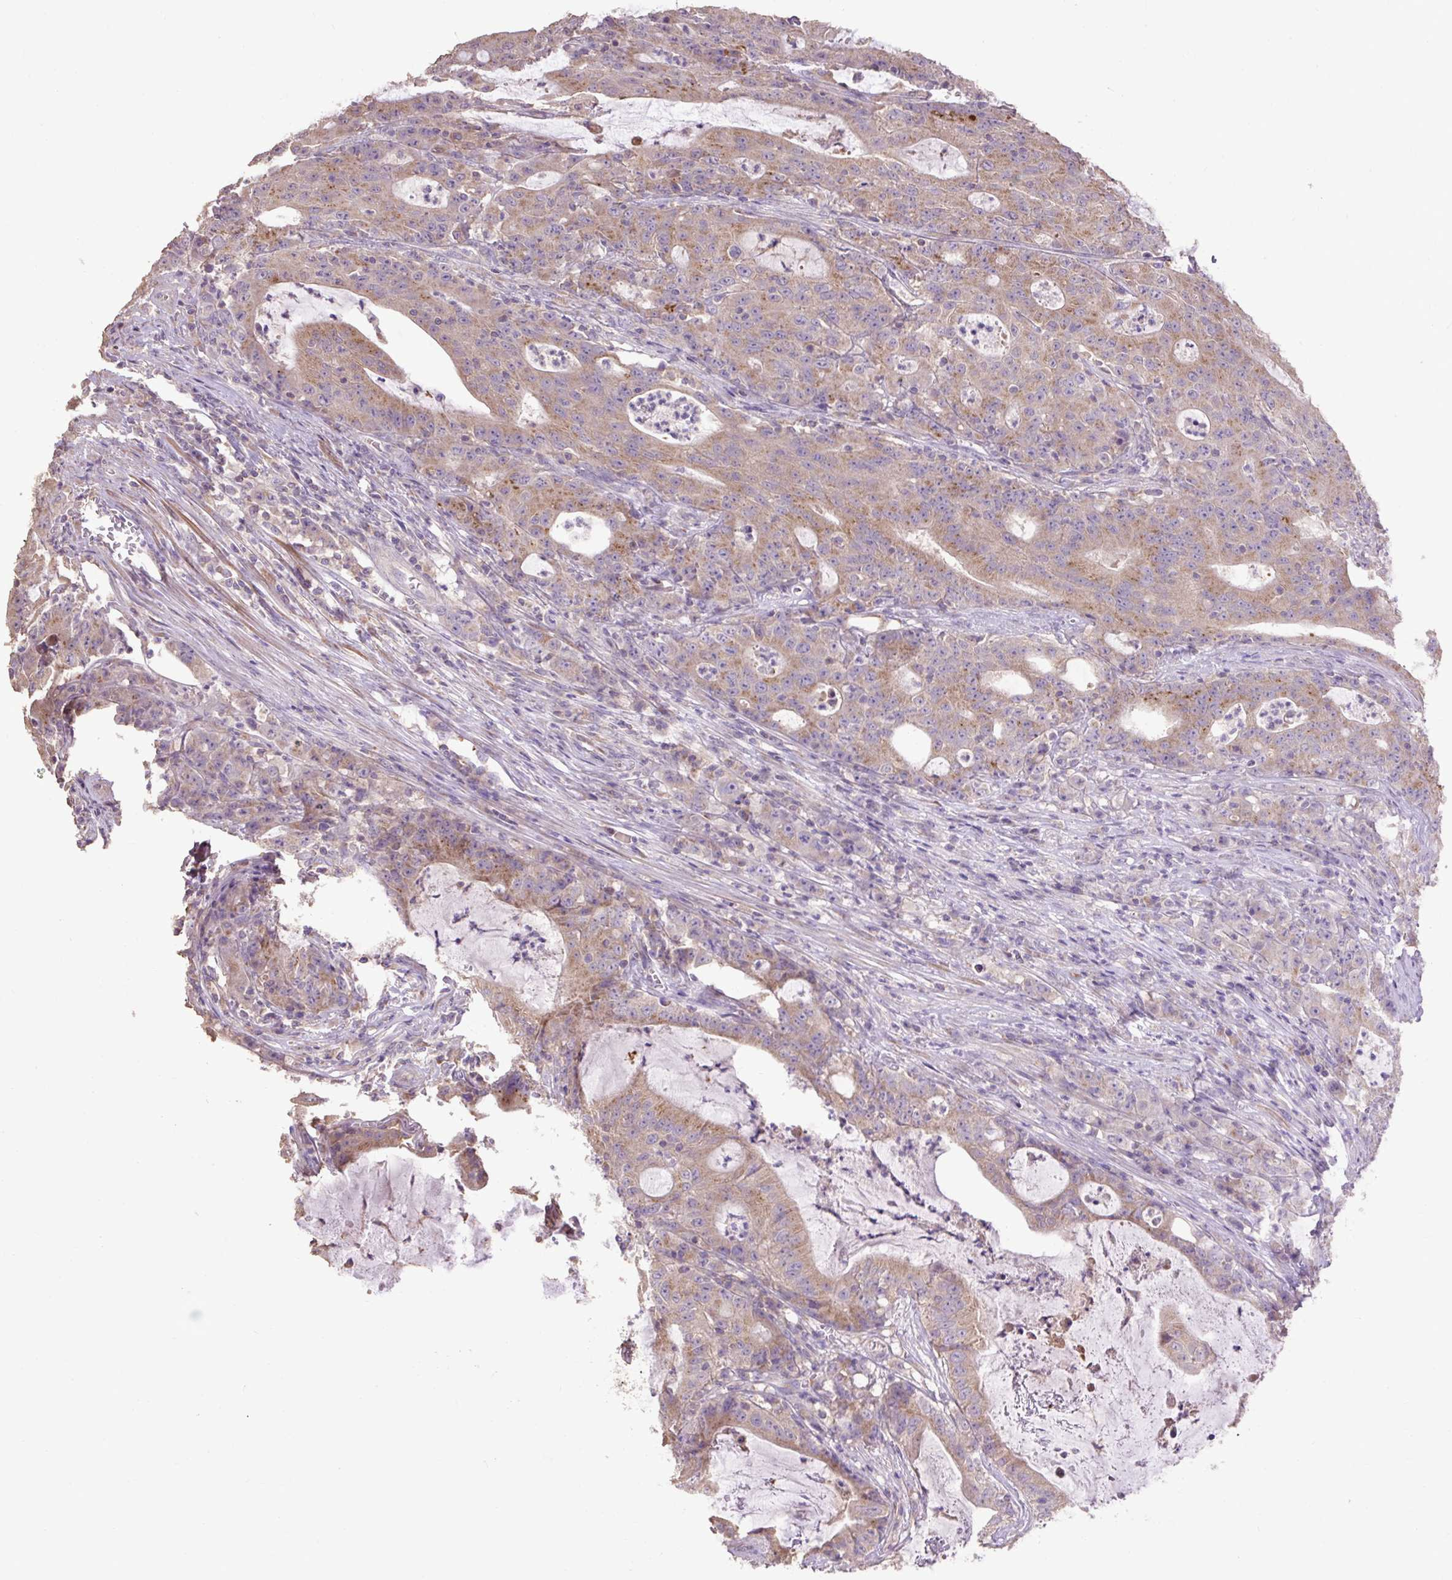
{"staining": {"intensity": "moderate", "quantity": "25%-75%", "location": "cytoplasmic/membranous"}, "tissue": "colorectal cancer", "cell_type": "Tumor cells", "image_type": "cancer", "snomed": [{"axis": "morphology", "description": "Adenocarcinoma, NOS"}, {"axis": "topography", "description": "Colon"}], "caption": "Moderate cytoplasmic/membranous protein positivity is appreciated in approximately 25%-75% of tumor cells in colorectal cancer (adenocarcinoma). Nuclei are stained in blue.", "gene": "ABR", "patient": {"sex": "male", "age": 83}}